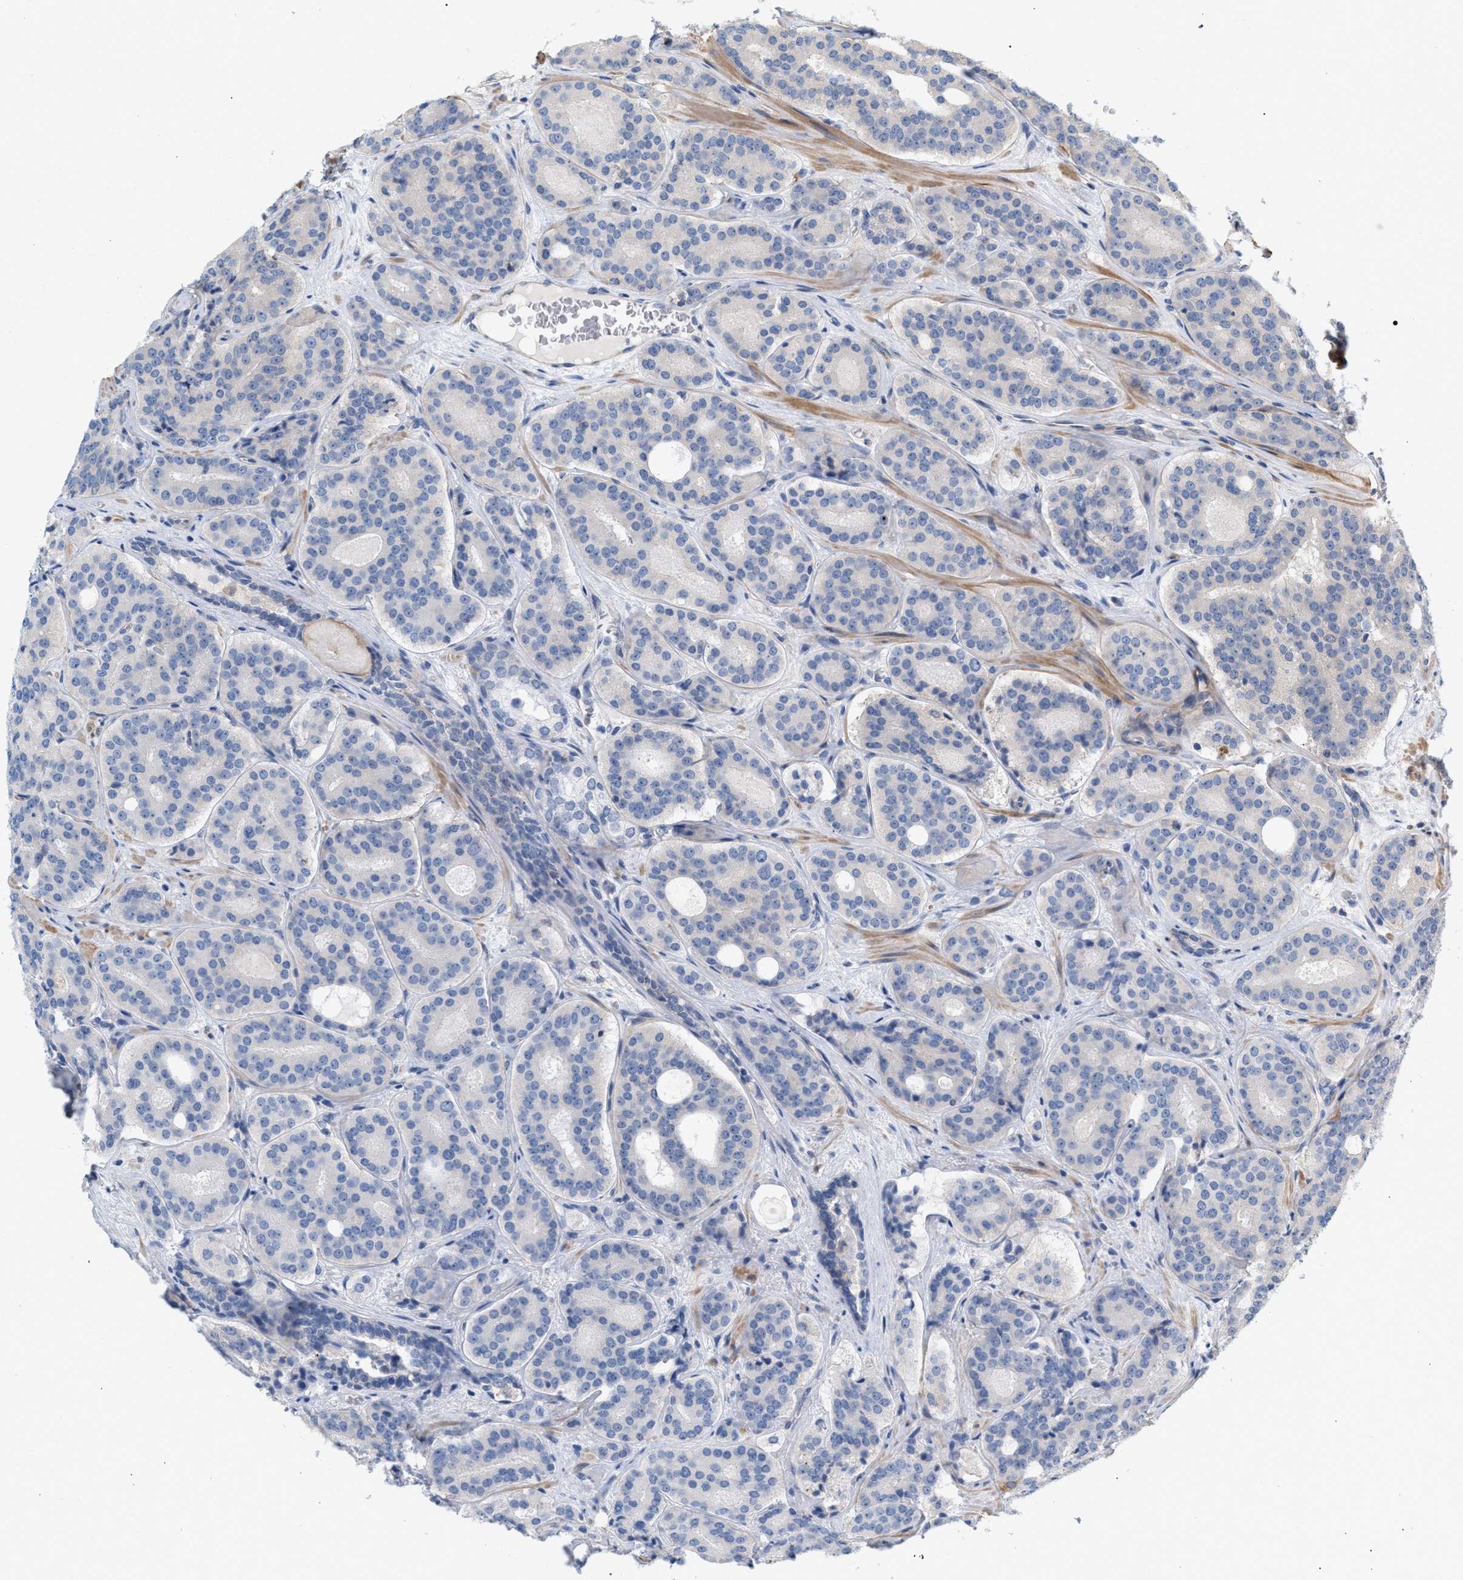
{"staining": {"intensity": "negative", "quantity": "none", "location": "none"}, "tissue": "prostate cancer", "cell_type": "Tumor cells", "image_type": "cancer", "snomed": [{"axis": "morphology", "description": "Adenocarcinoma, High grade"}, {"axis": "topography", "description": "Prostate"}], "caption": "This is a photomicrograph of IHC staining of prostate adenocarcinoma (high-grade), which shows no positivity in tumor cells. Nuclei are stained in blue.", "gene": "LRCH1", "patient": {"sex": "male", "age": 60}}